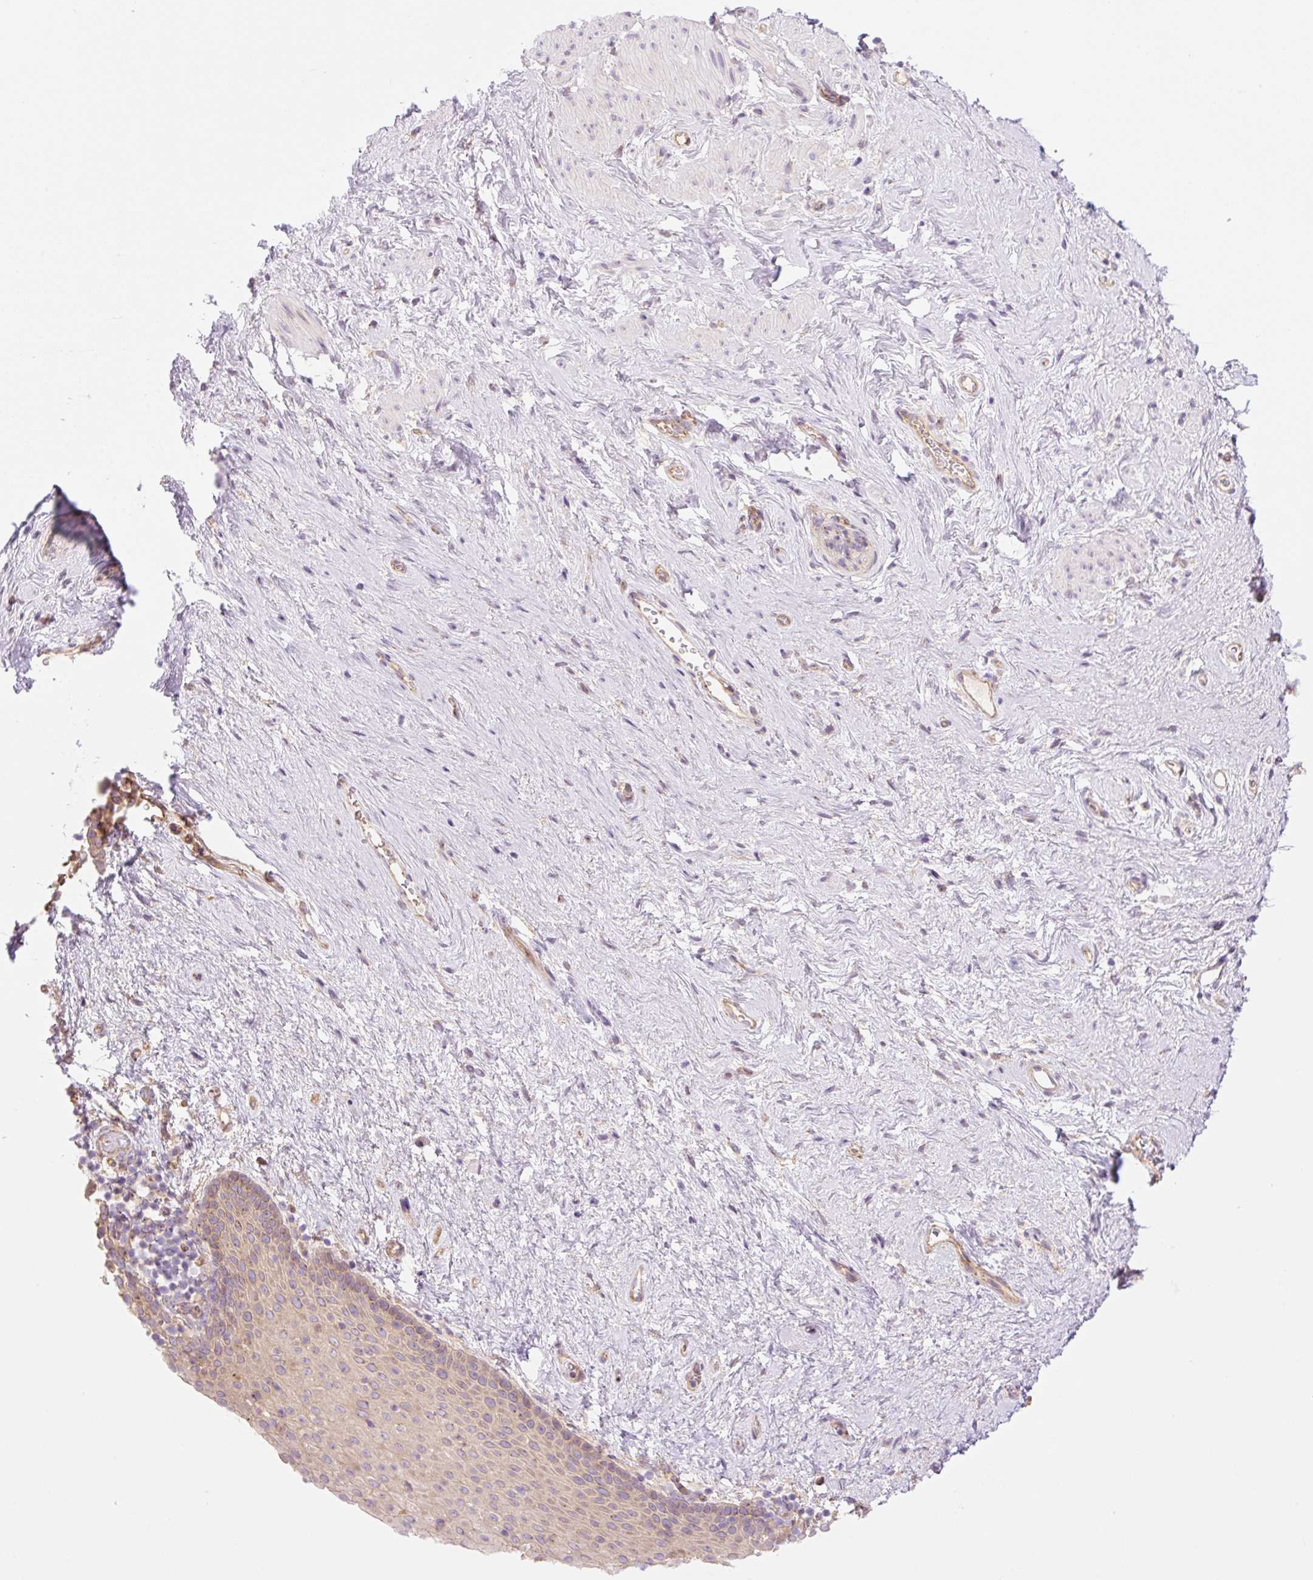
{"staining": {"intensity": "weak", "quantity": "25%-75%", "location": "cytoplasmic/membranous"}, "tissue": "vagina", "cell_type": "Squamous epithelial cells", "image_type": "normal", "snomed": [{"axis": "morphology", "description": "Normal tissue, NOS"}, {"axis": "topography", "description": "Vagina"}], "caption": "Squamous epithelial cells show low levels of weak cytoplasmic/membranous staining in about 25%-75% of cells in normal vagina.", "gene": "NLRP5", "patient": {"sex": "female", "age": 61}}